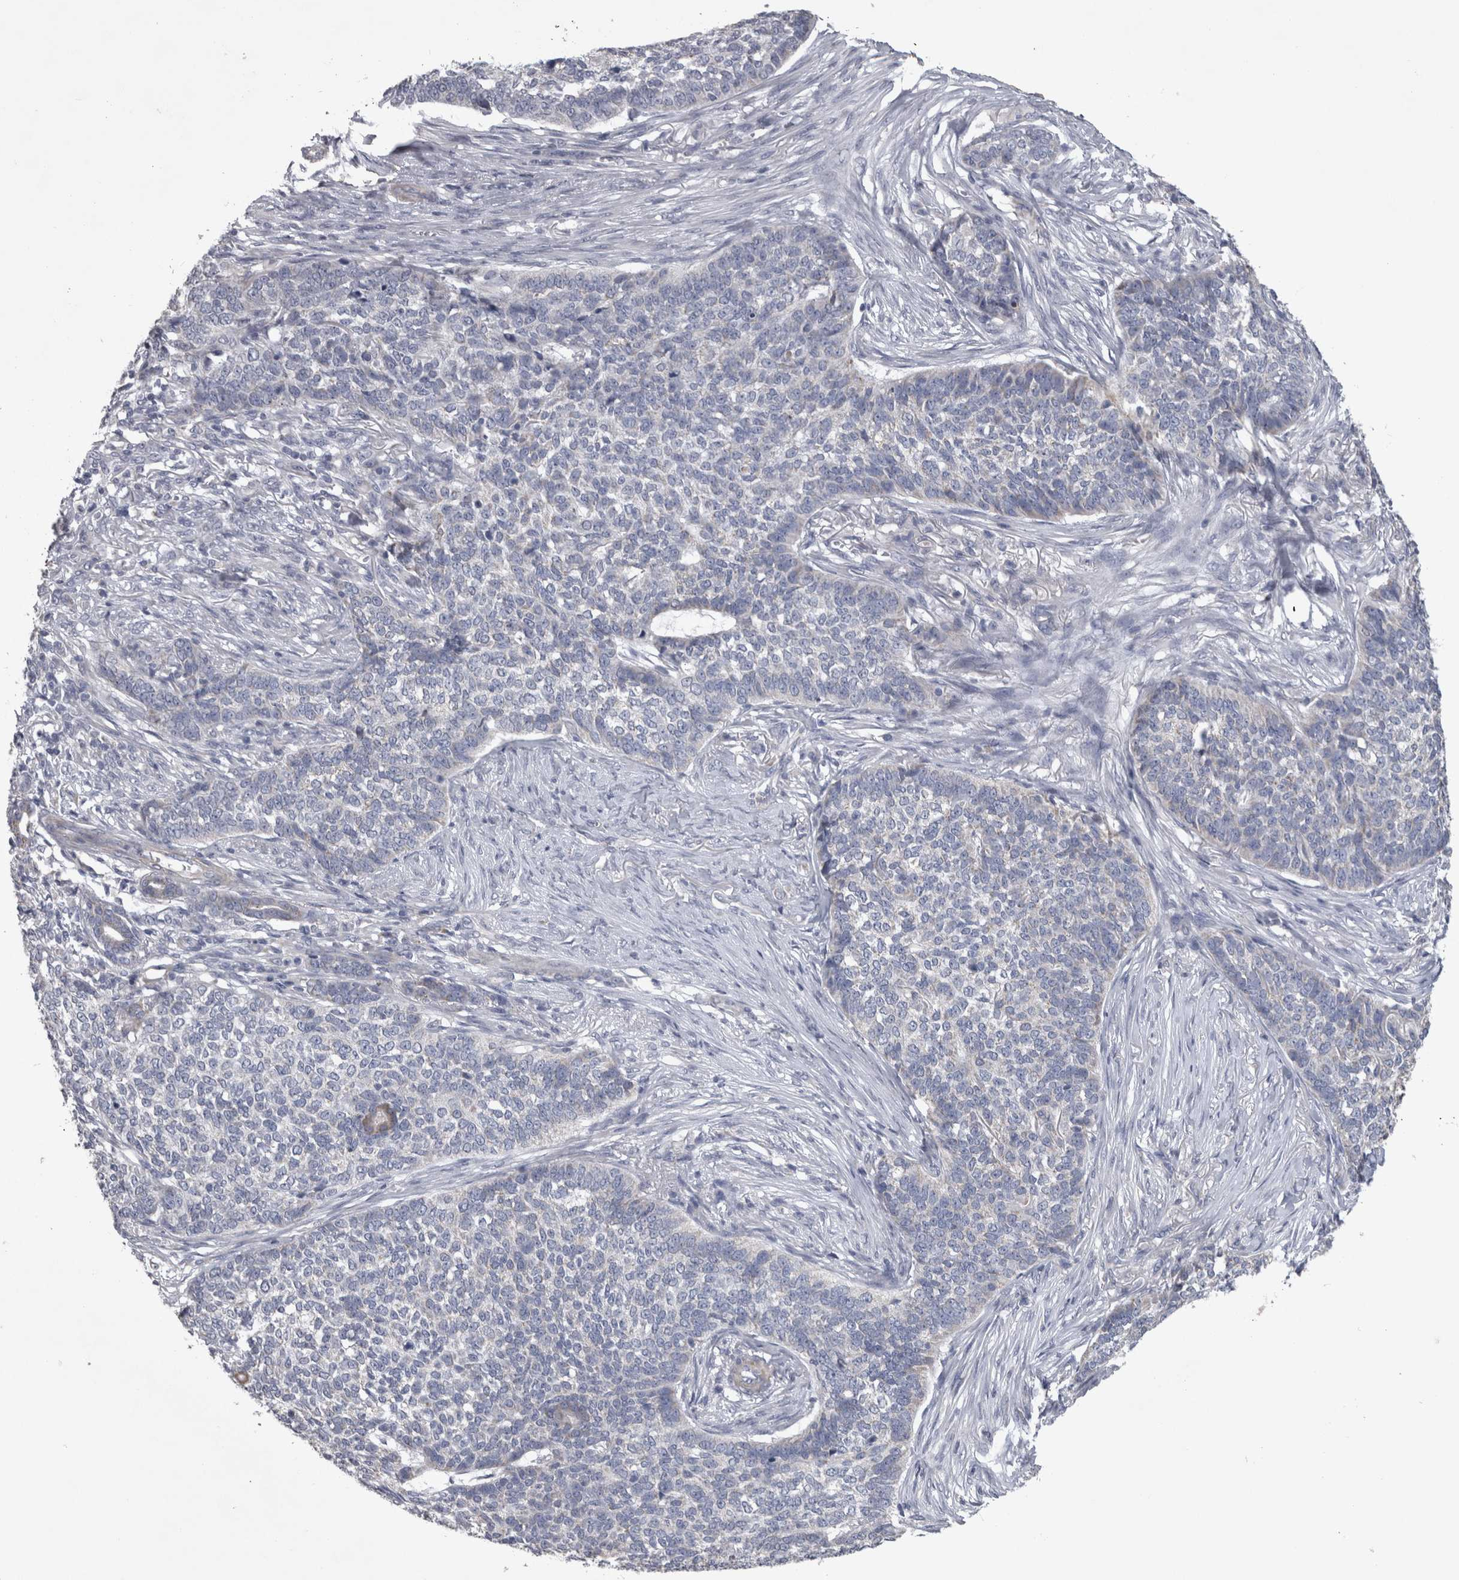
{"staining": {"intensity": "negative", "quantity": "none", "location": "none"}, "tissue": "skin cancer", "cell_type": "Tumor cells", "image_type": "cancer", "snomed": [{"axis": "morphology", "description": "Basal cell carcinoma"}, {"axis": "topography", "description": "Skin"}], "caption": "Photomicrograph shows no protein positivity in tumor cells of basal cell carcinoma (skin) tissue.", "gene": "DBT", "patient": {"sex": "male", "age": 85}}